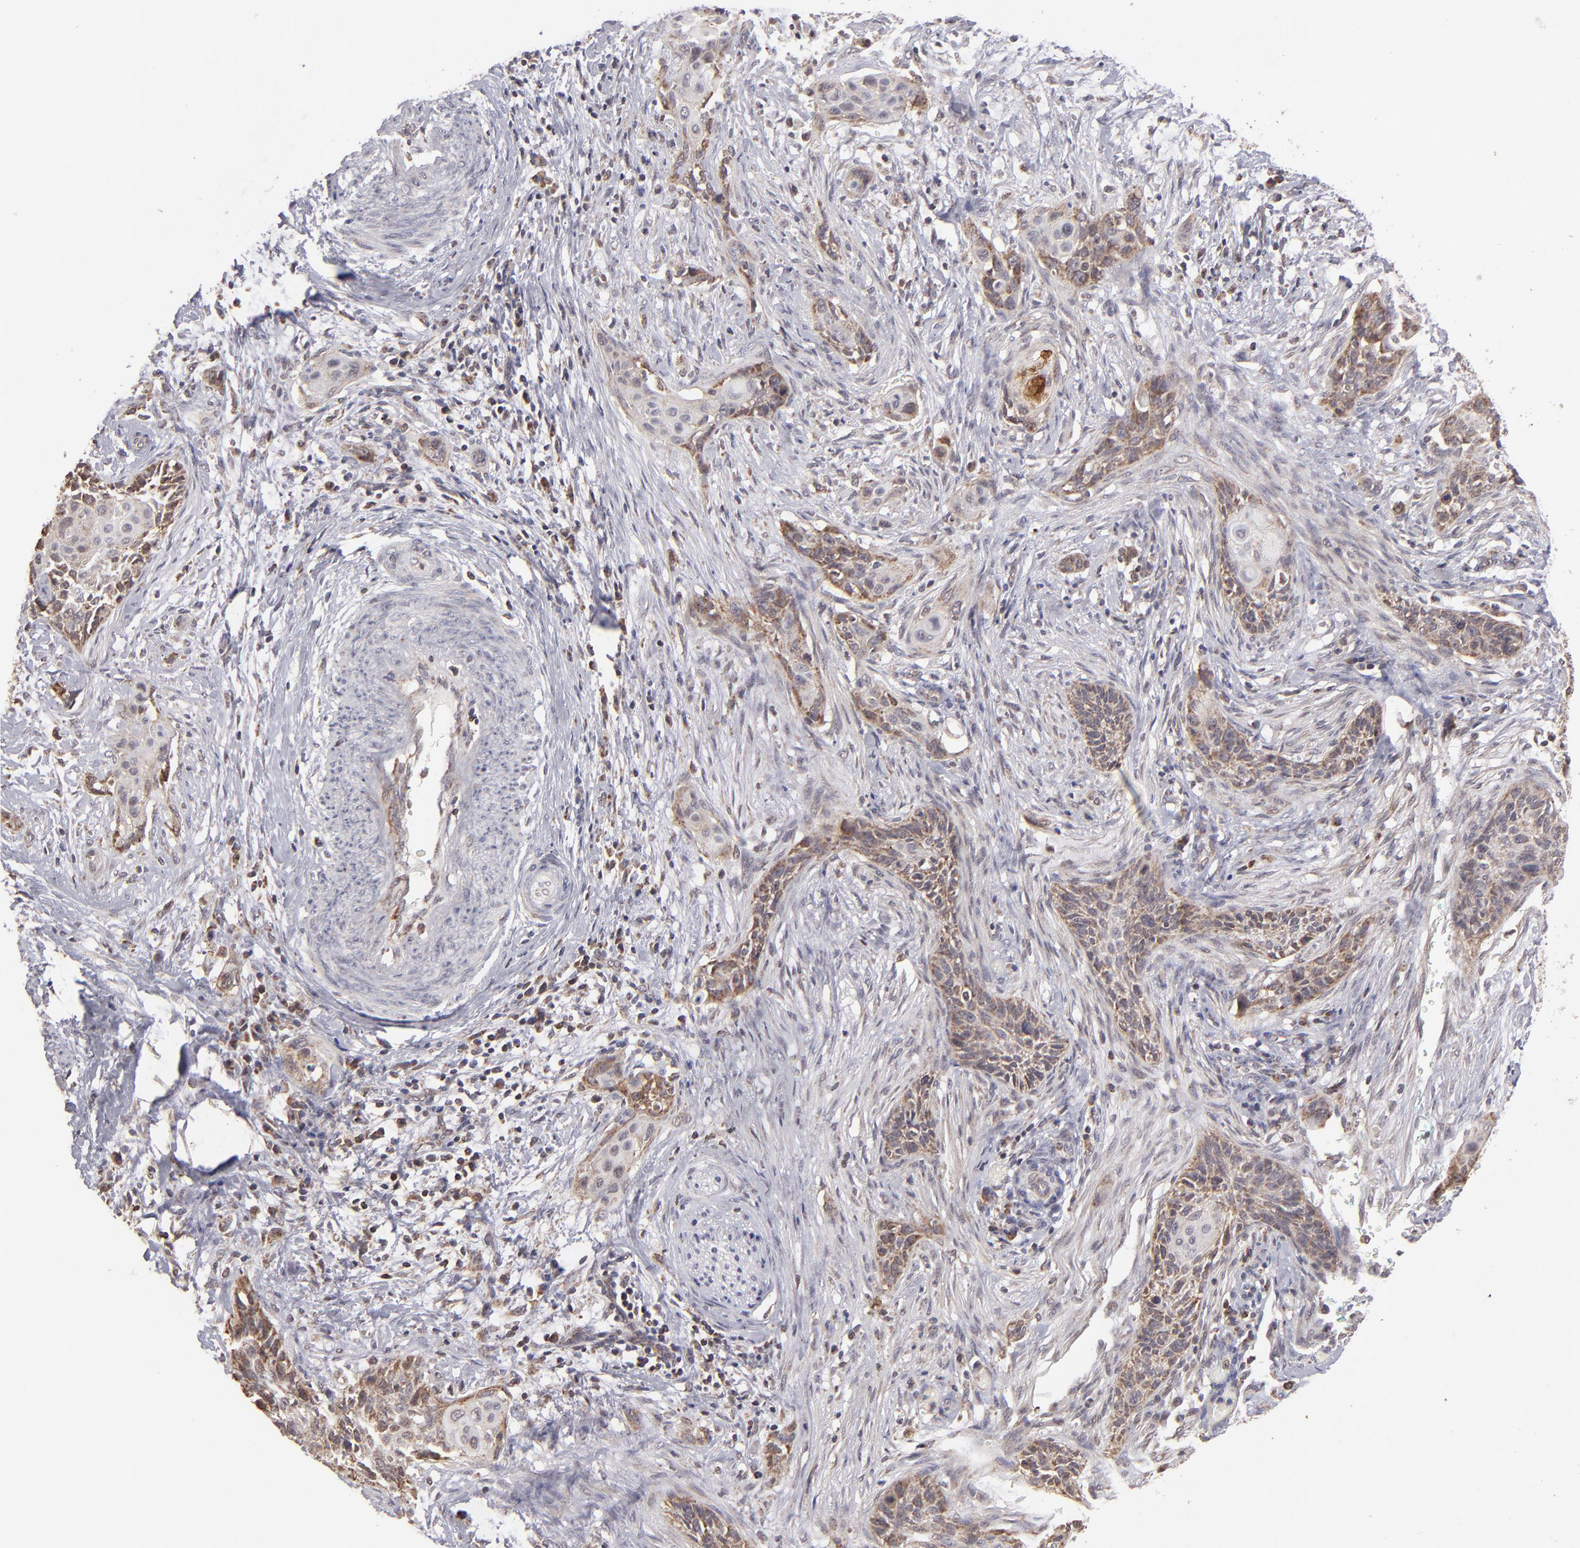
{"staining": {"intensity": "moderate", "quantity": "25%-75%", "location": "cytoplasmic/membranous"}, "tissue": "cervical cancer", "cell_type": "Tumor cells", "image_type": "cancer", "snomed": [{"axis": "morphology", "description": "Squamous cell carcinoma, NOS"}, {"axis": "topography", "description": "Cervix"}], "caption": "Human squamous cell carcinoma (cervical) stained with a protein marker displays moderate staining in tumor cells.", "gene": "SLC15A1", "patient": {"sex": "female", "age": 33}}